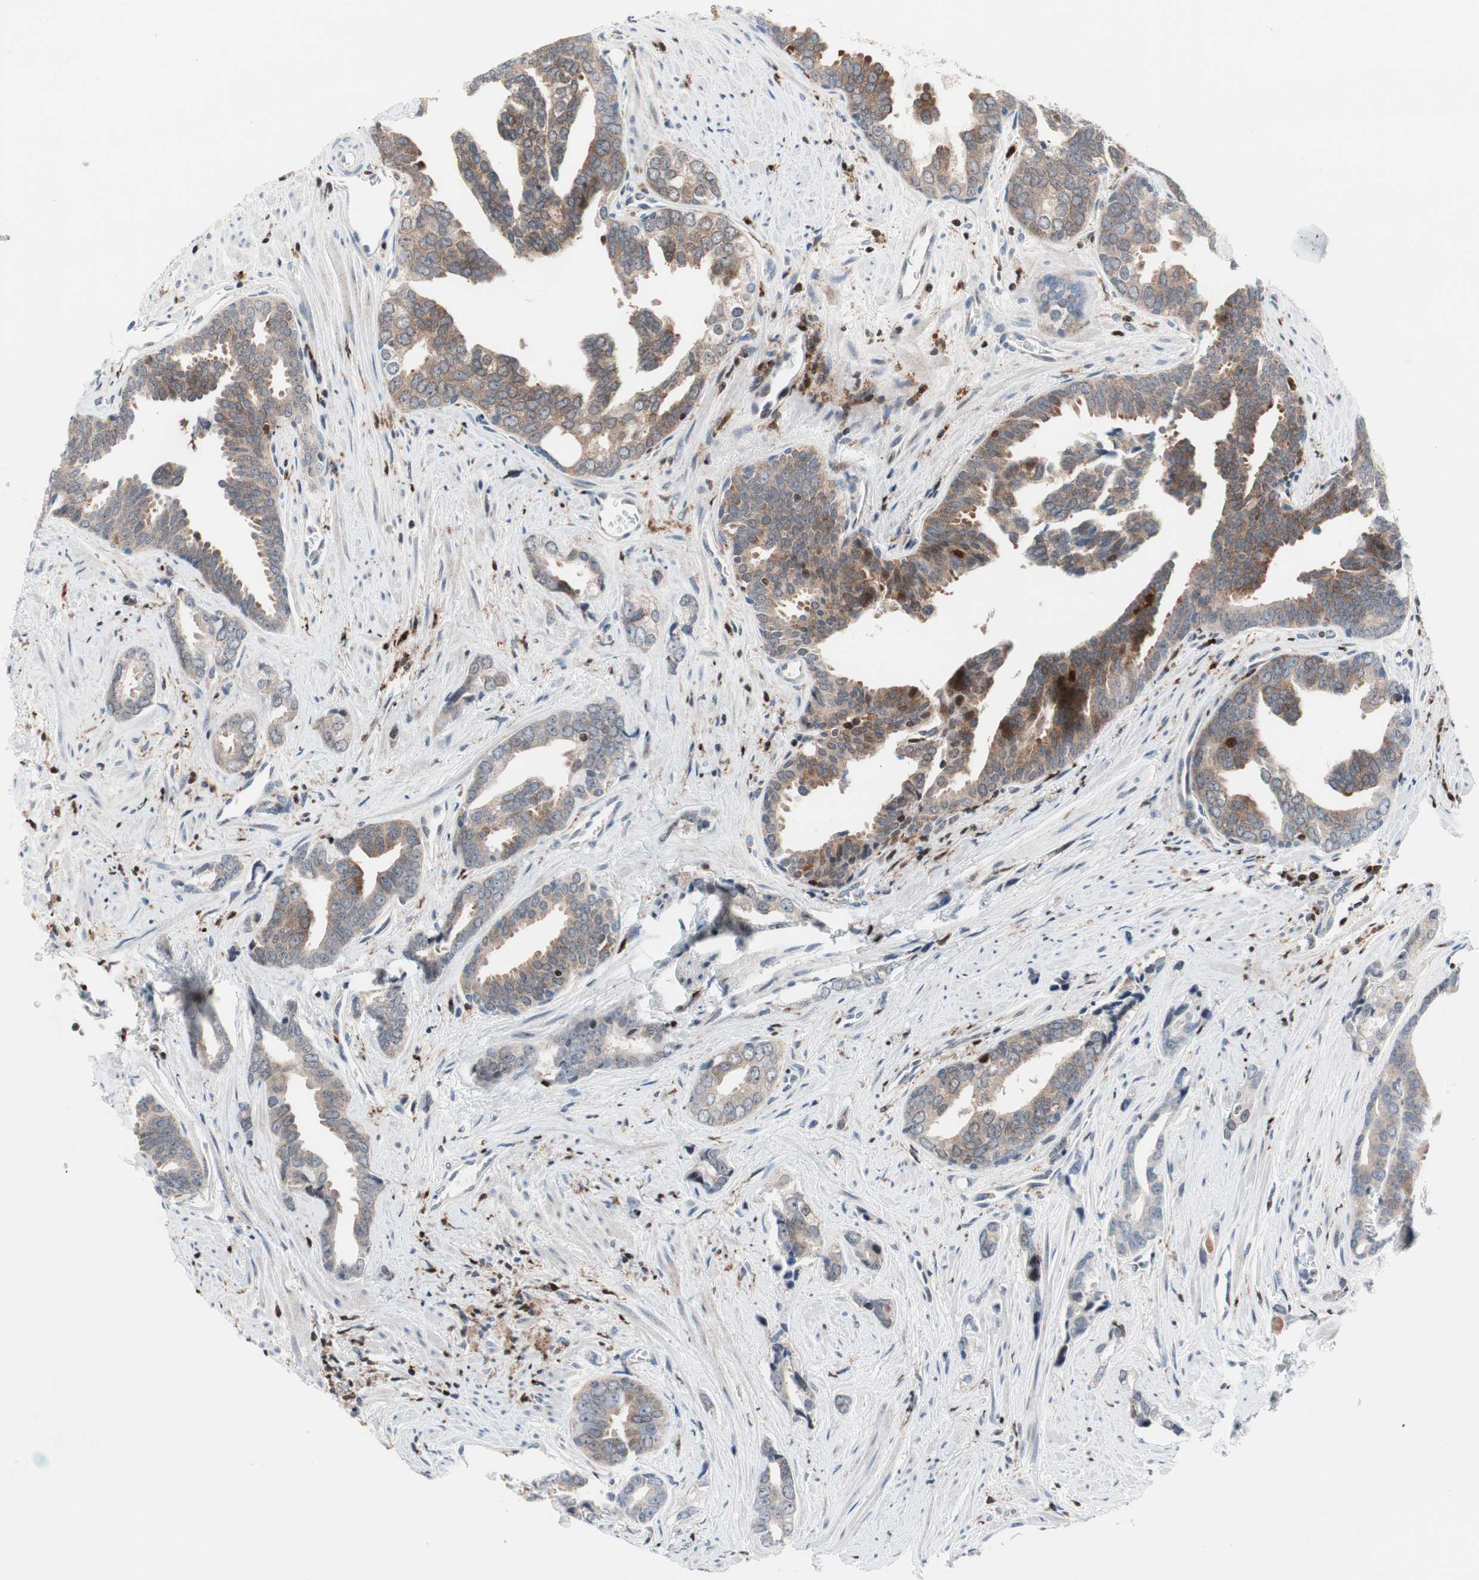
{"staining": {"intensity": "moderate", "quantity": ">75%", "location": "cytoplasmic/membranous"}, "tissue": "prostate cancer", "cell_type": "Tumor cells", "image_type": "cancer", "snomed": [{"axis": "morphology", "description": "Adenocarcinoma, High grade"}, {"axis": "topography", "description": "Prostate"}], "caption": "Immunohistochemical staining of human prostate cancer shows medium levels of moderate cytoplasmic/membranous protein staining in about >75% of tumor cells.", "gene": "RGS10", "patient": {"sex": "male", "age": 67}}